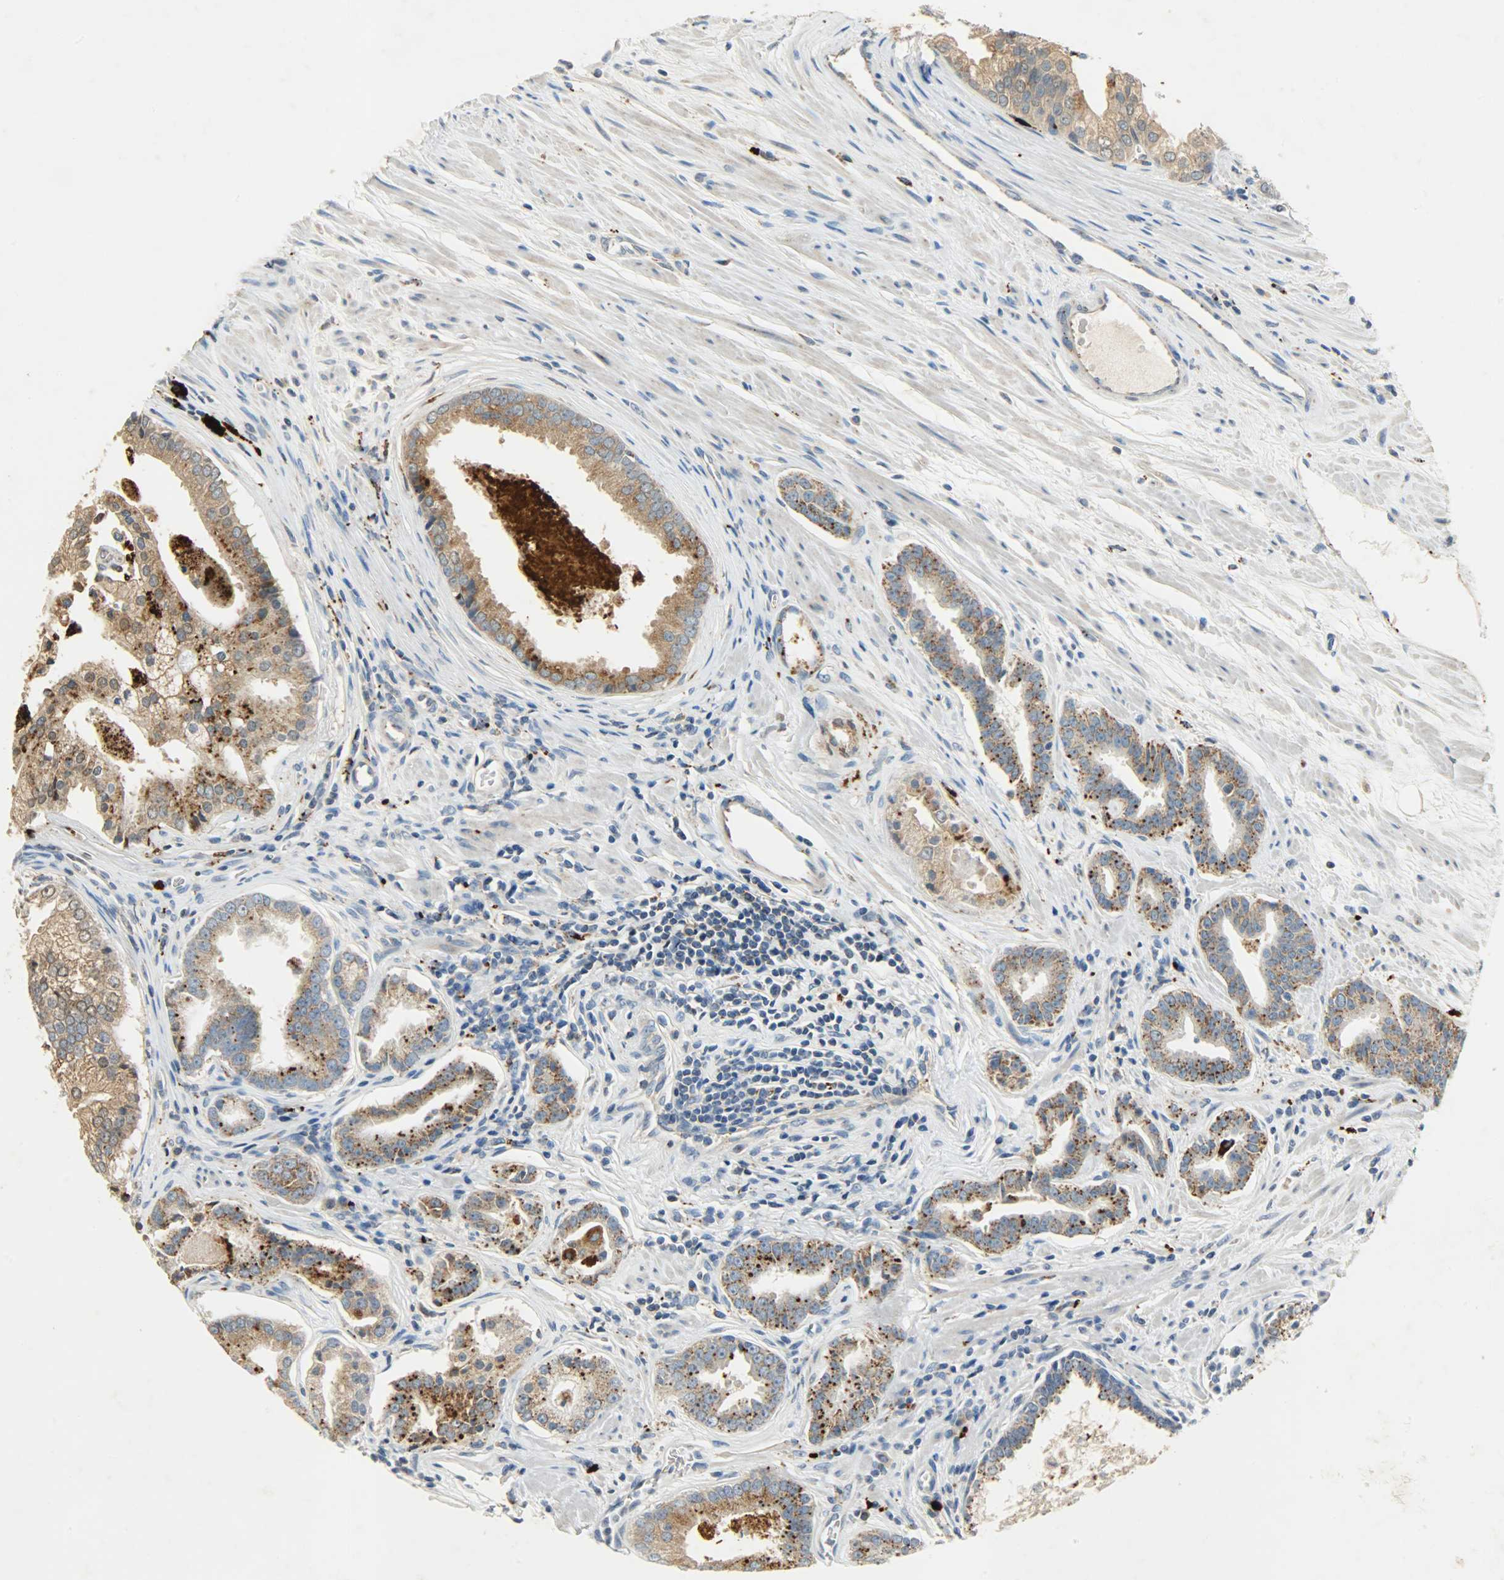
{"staining": {"intensity": "moderate", "quantity": "25%-75%", "location": "cytoplasmic/membranous"}, "tissue": "prostate cancer", "cell_type": "Tumor cells", "image_type": "cancer", "snomed": [{"axis": "morphology", "description": "Adenocarcinoma, High grade"}, {"axis": "topography", "description": "Prostate"}], "caption": "This micrograph displays immunohistochemistry staining of human prostate cancer, with medium moderate cytoplasmic/membranous positivity in approximately 25%-75% of tumor cells.", "gene": "ASAH1", "patient": {"sex": "male", "age": 67}}